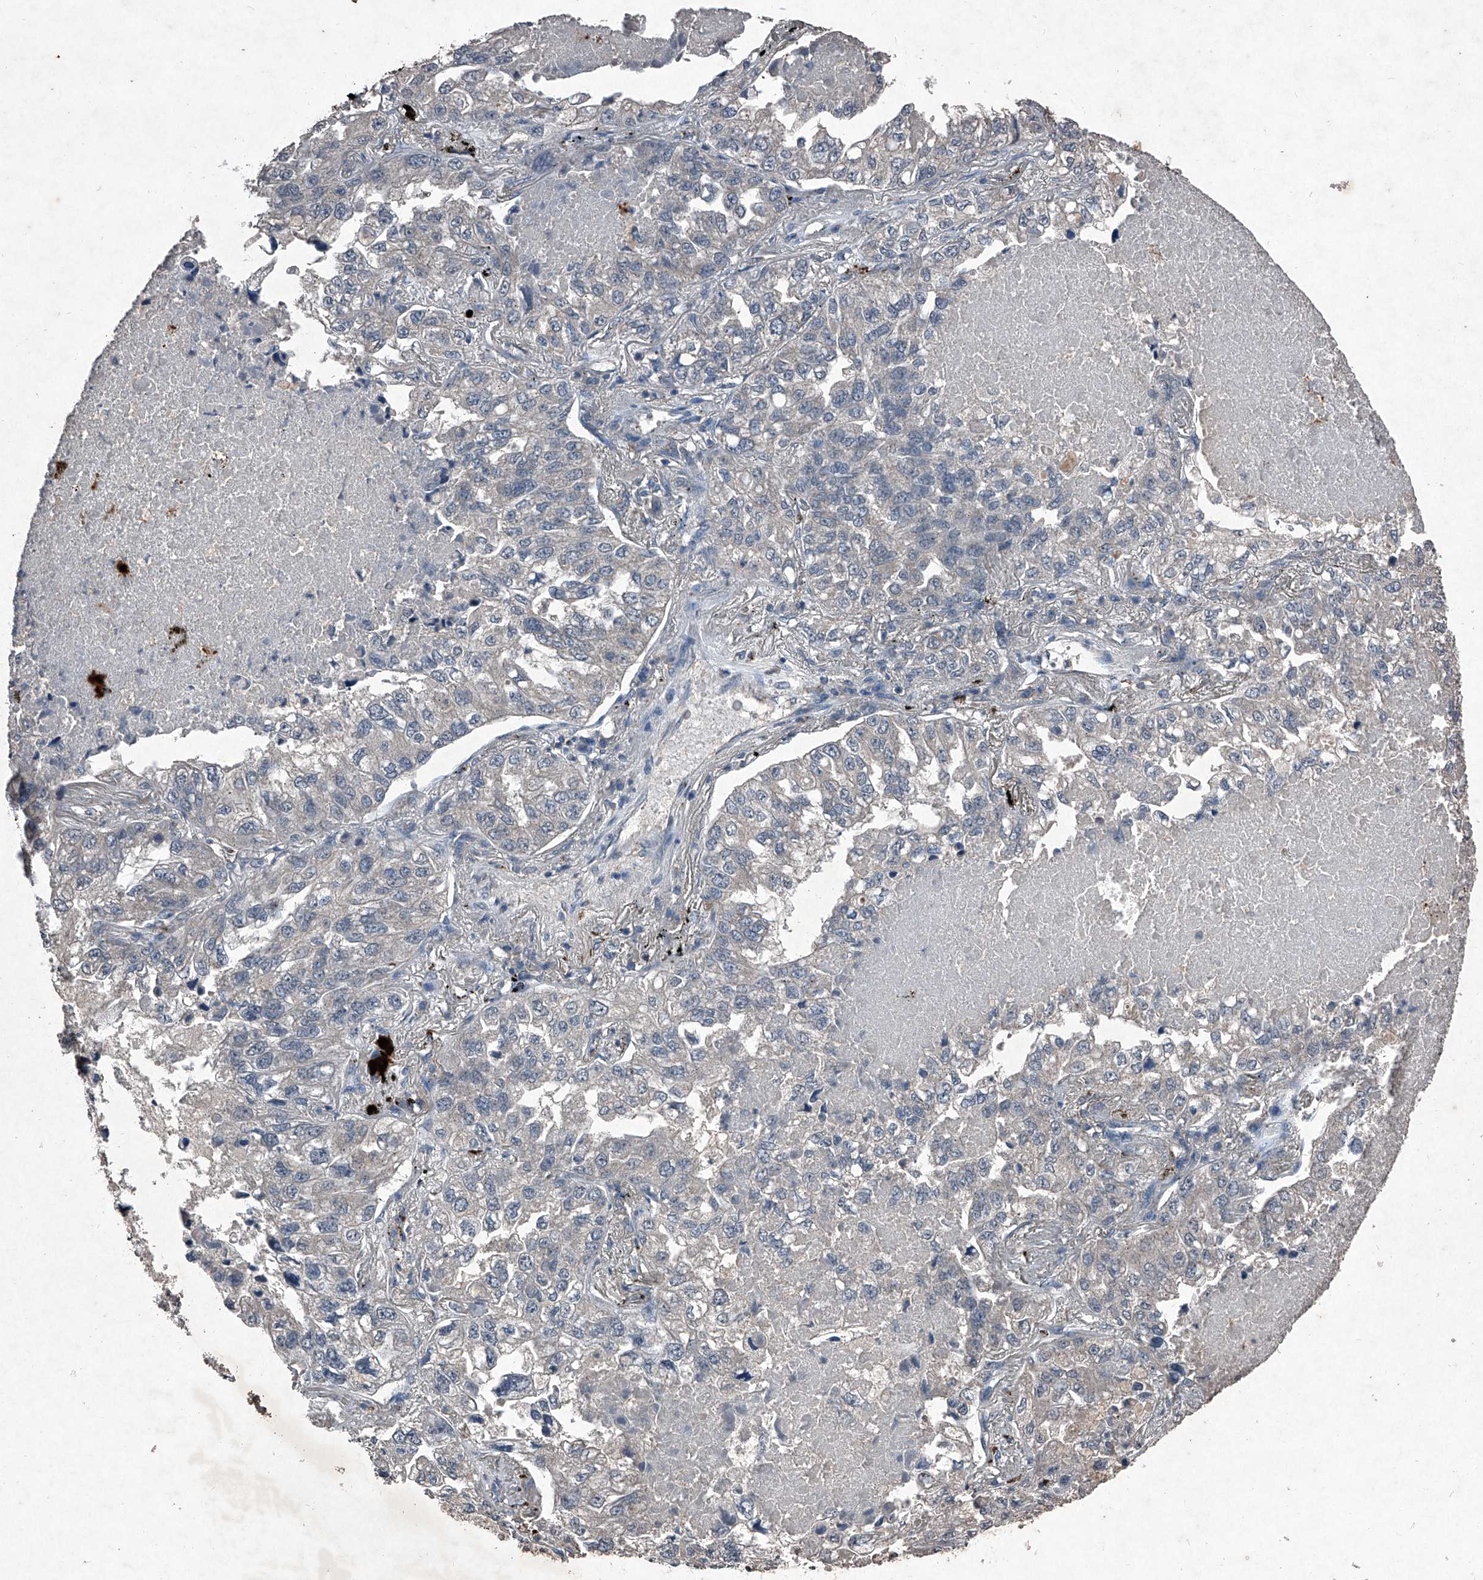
{"staining": {"intensity": "negative", "quantity": "none", "location": "none"}, "tissue": "lung cancer", "cell_type": "Tumor cells", "image_type": "cancer", "snomed": [{"axis": "morphology", "description": "Adenocarcinoma, NOS"}, {"axis": "topography", "description": "Lung"}], "caption": "Lung adenocarcinoma stained for a protein using IHC displays no positivity tumor cells.", "gene": "MAPKAP1", "patient": {"sex": "male", "age": 65}}